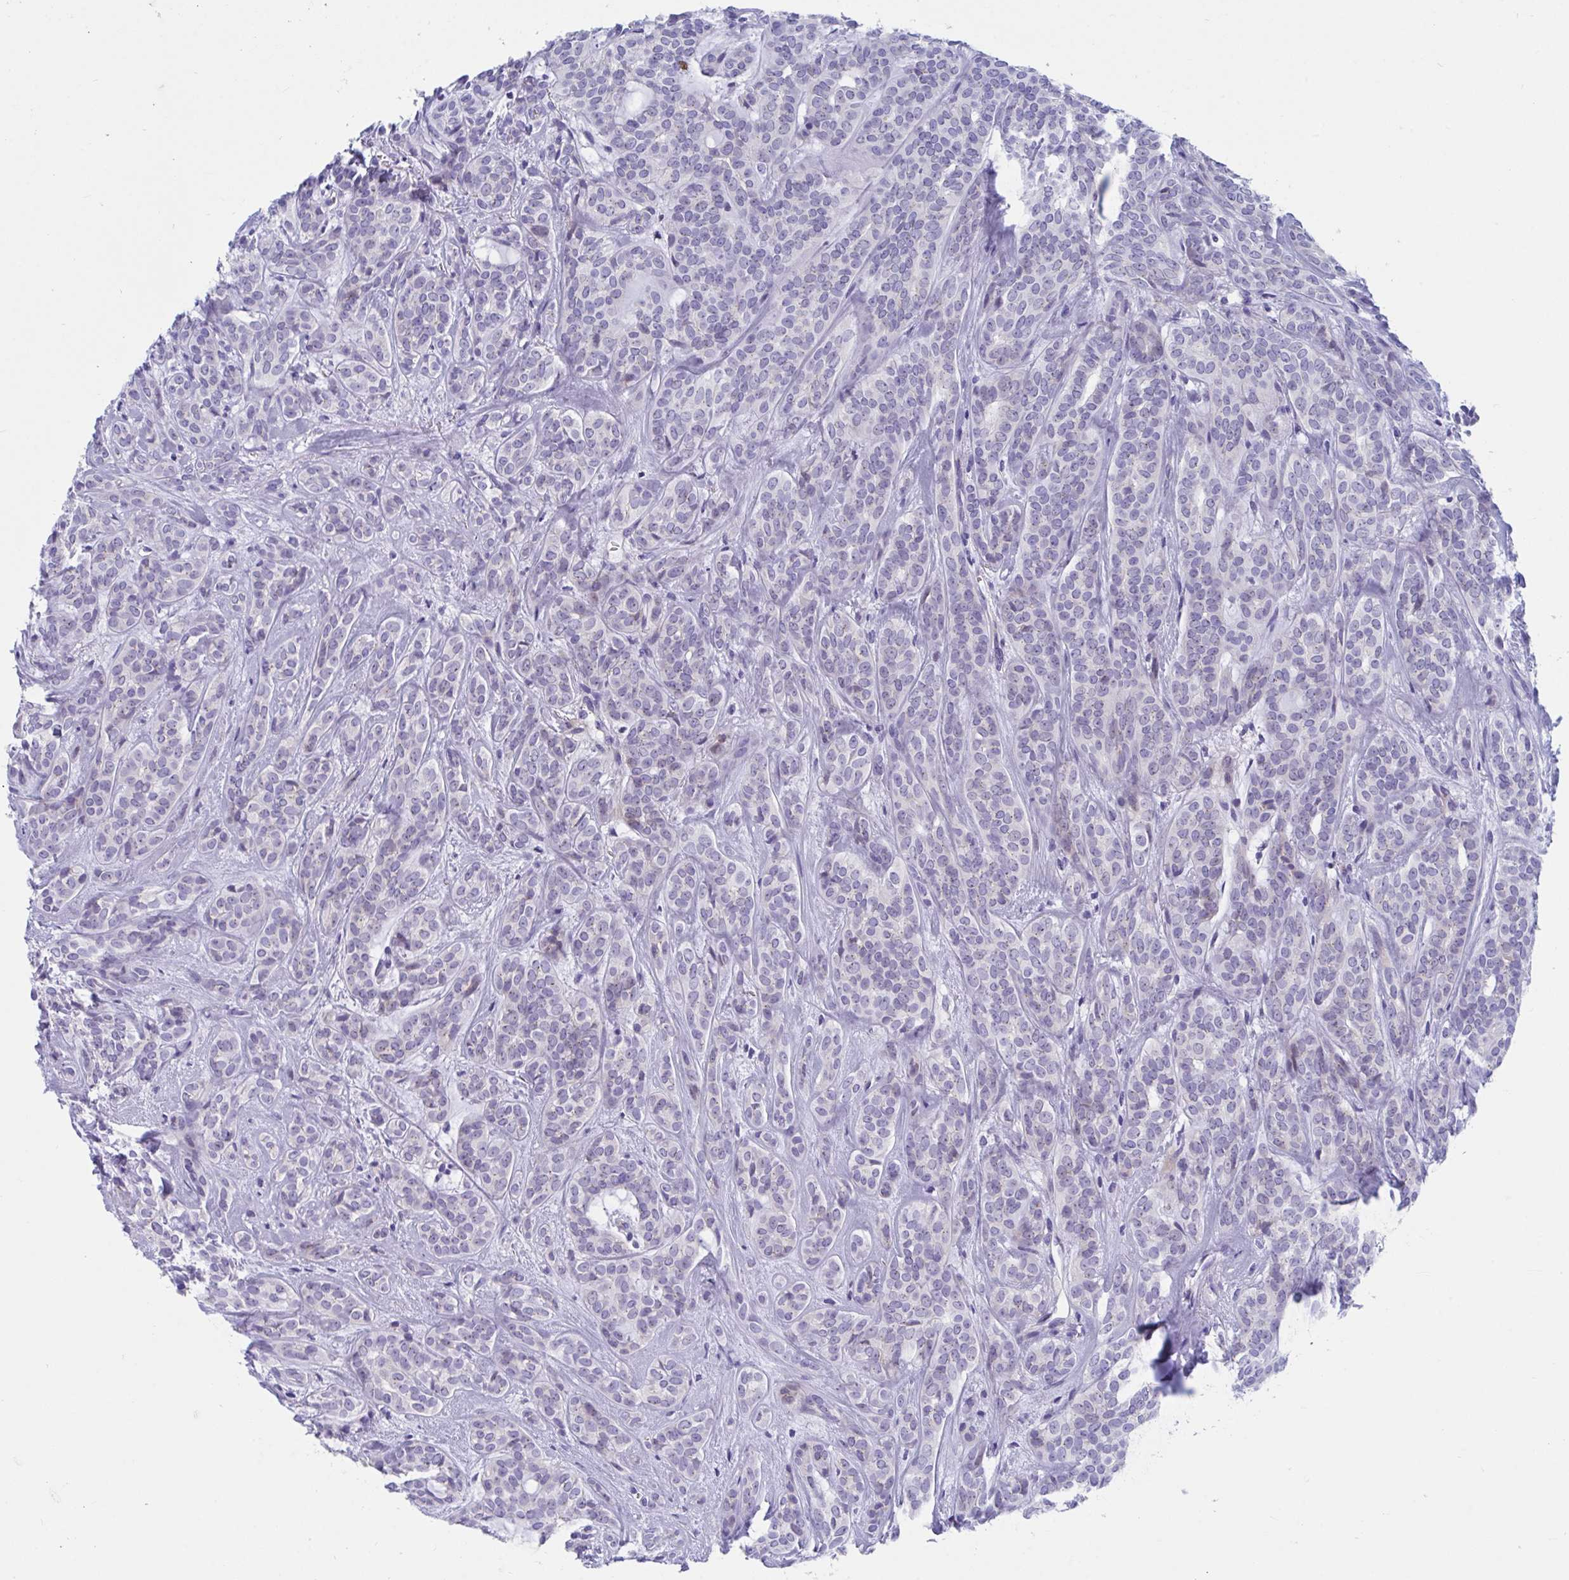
{"staining": {"intensity": "negative", "quantity": "none", "location": "none"}, "tissue": "head and neck cancer", "cell_type": "Tumor cells", "image_type": "cancer", "snomed": [{"axis": "morphology", "description": "Adenocarcinoma, NOS"}, {"axis": "topography", "description": "Head-Neck"}], "caption": "A high-resolution micrograph shows IHC staining of head and neck cancer, which displays no significant expression in tumor cells.", "gene": "TTC30B", "patient": {"sex": "female", "age": 57}}